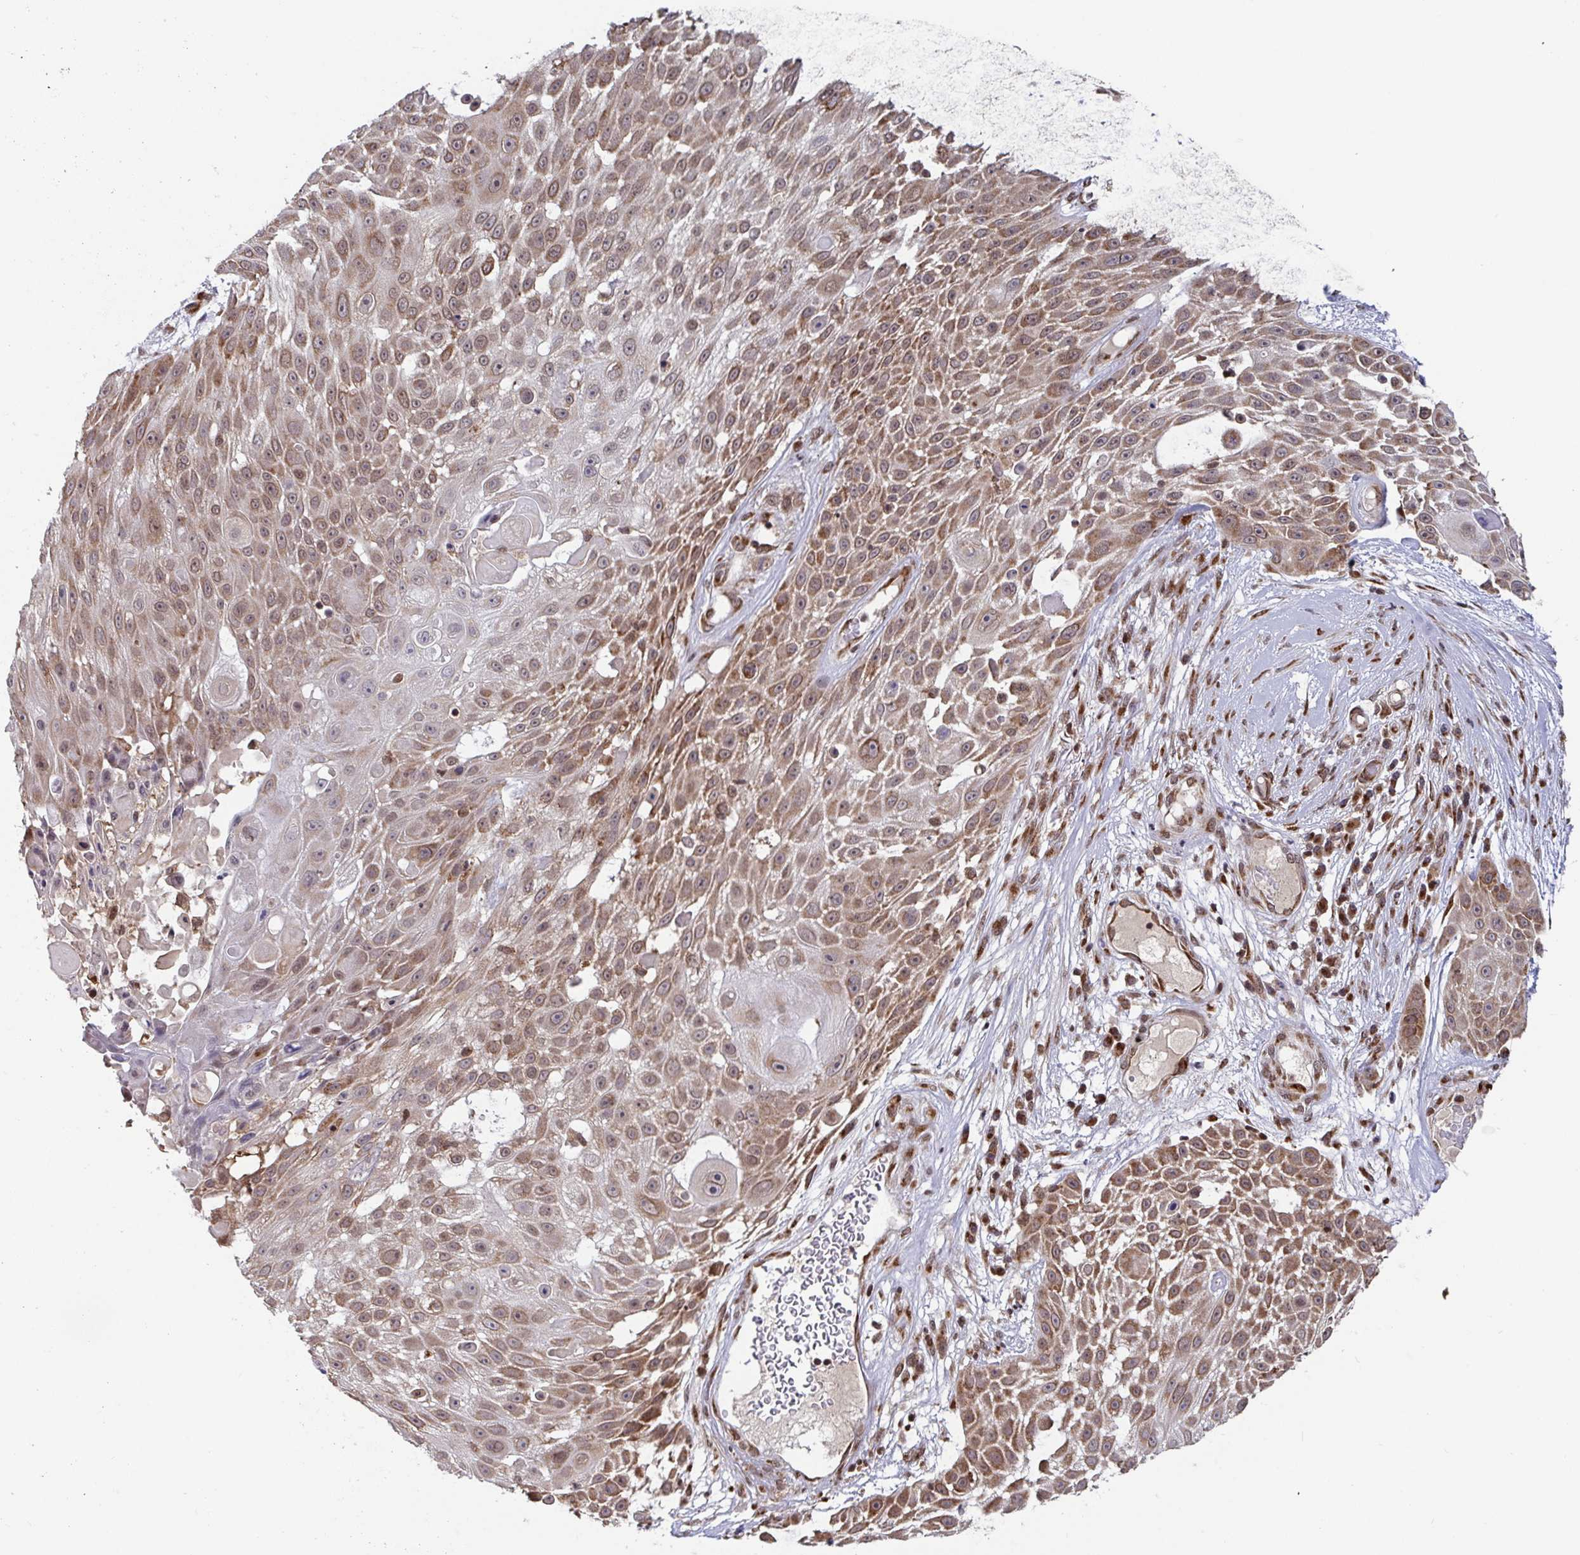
{"staining": {"intensity": "moderate", "quantity": ">75%", "location": "cytoplasmic/membranous"}, "tissue": "skin cancer", "cell_type": "Tumor cells", "image_type": "cancer", "snomed": [{"axis": "morphology", "description": "Squamous cell carcinoma, NOS"}, {"axis": "topography", "description": "Skin"}], "caption": "Brown immunohistochemical staining in skin squamous cell carcinoma exhibits moderate cytoplasmic/membranous staining in approximately >75% of tumor cells.", "gene": "ATP5MJ", "patient": {"sex": "female", "age": 86}}